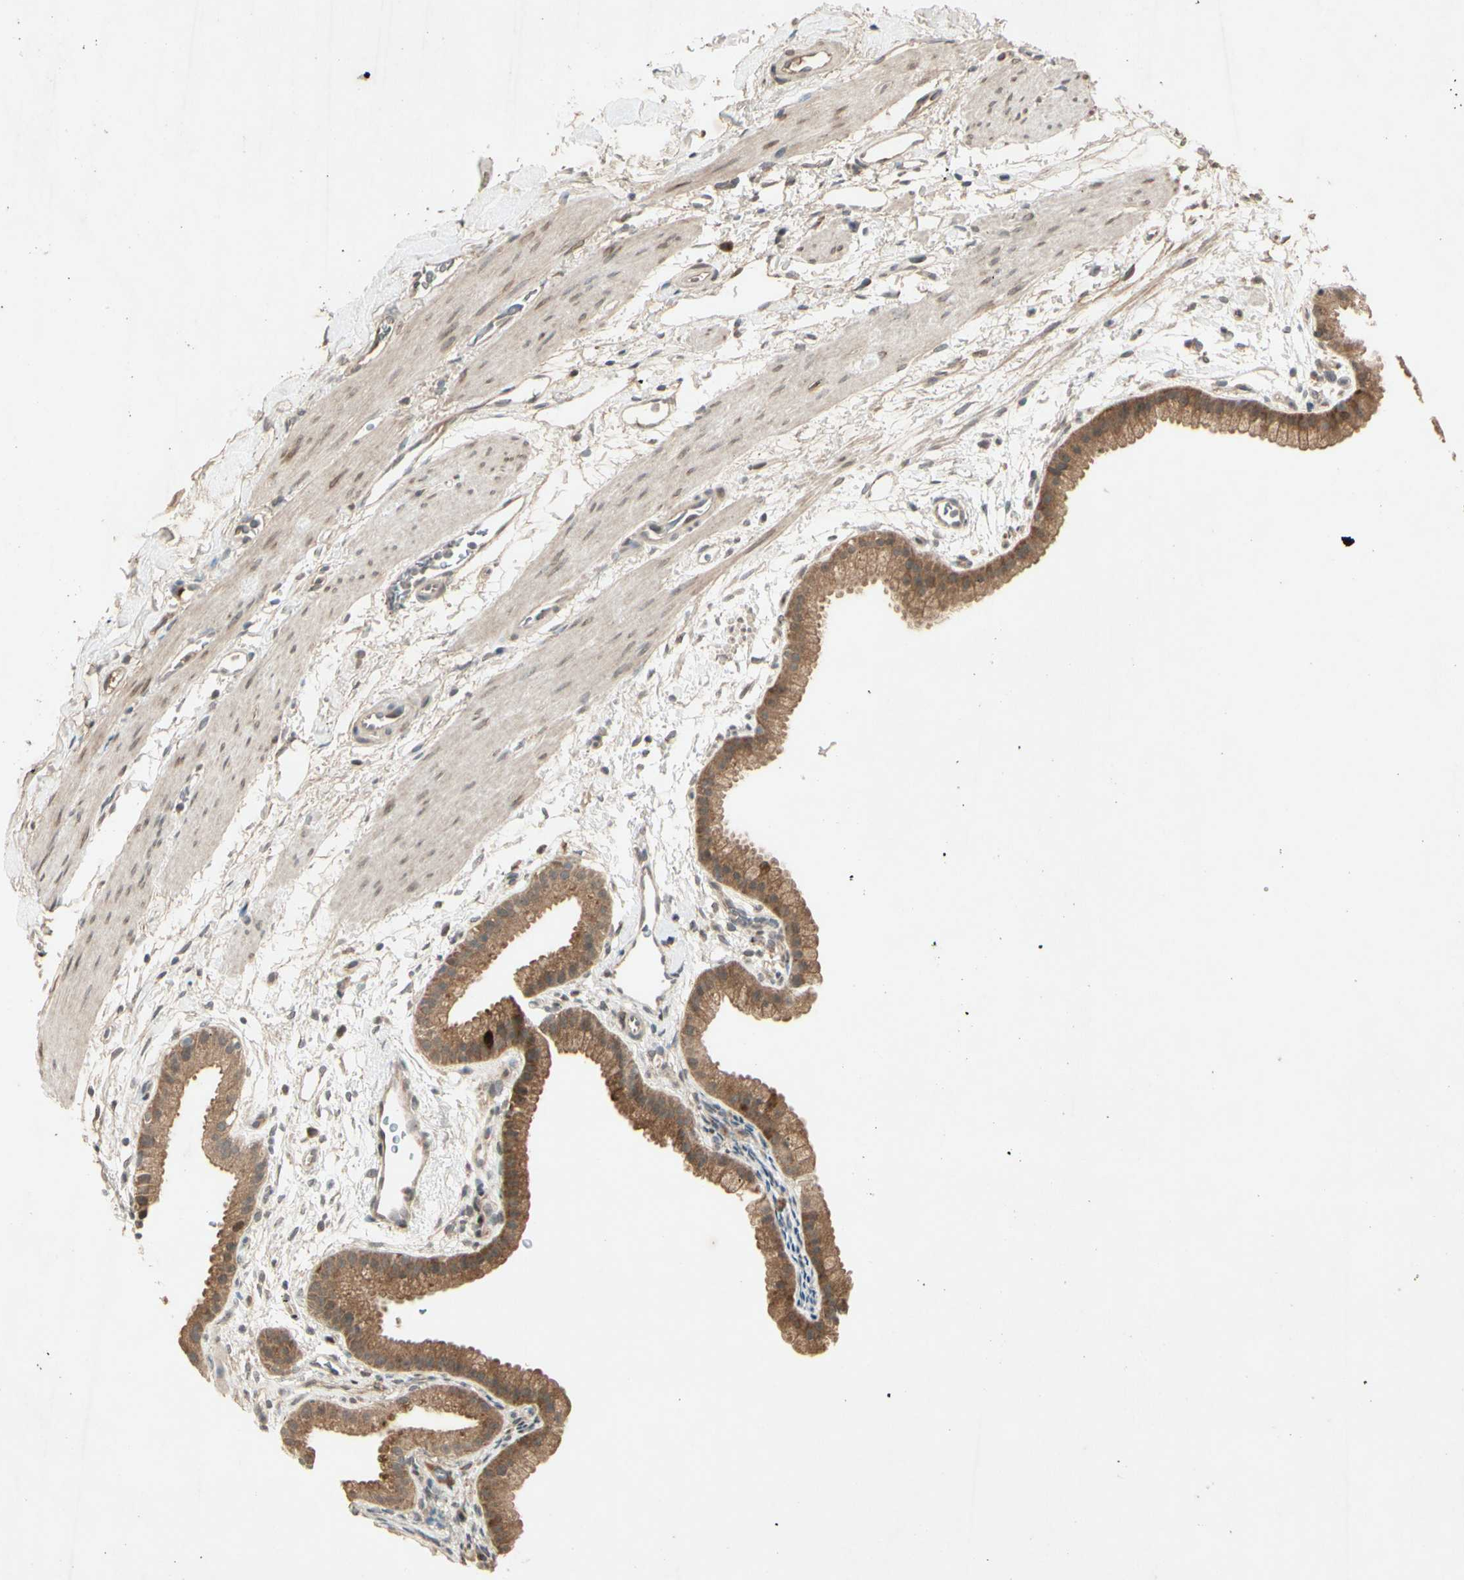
{"staining": {"intensity": "moderate", "quantity": ">75%", "location": "cytoplasmic/membranous"}, "tissue": "gallbladder", "cell_type": "Glandular cells", "image_type": "normal", "snomed": [{"axis": "morphology", "description": "Normal tissue, NOS"}, {"axis": "topography", "description": "Gallbladder"}], "caption": "High-power microscopy captured an immunohistochemistry histopathology image of unremarkable gallbladder, revealing moderate cytoplasmic/membranous staining in about >75% of glandular cells. The staining was performed using DAB to visualize the protein expression in brown, while the nuclei were stained in blue with hematoxylin (Magnification: 20x).", "gene": "FHDC1", "patient": {"sex": "female", "age": 64}}